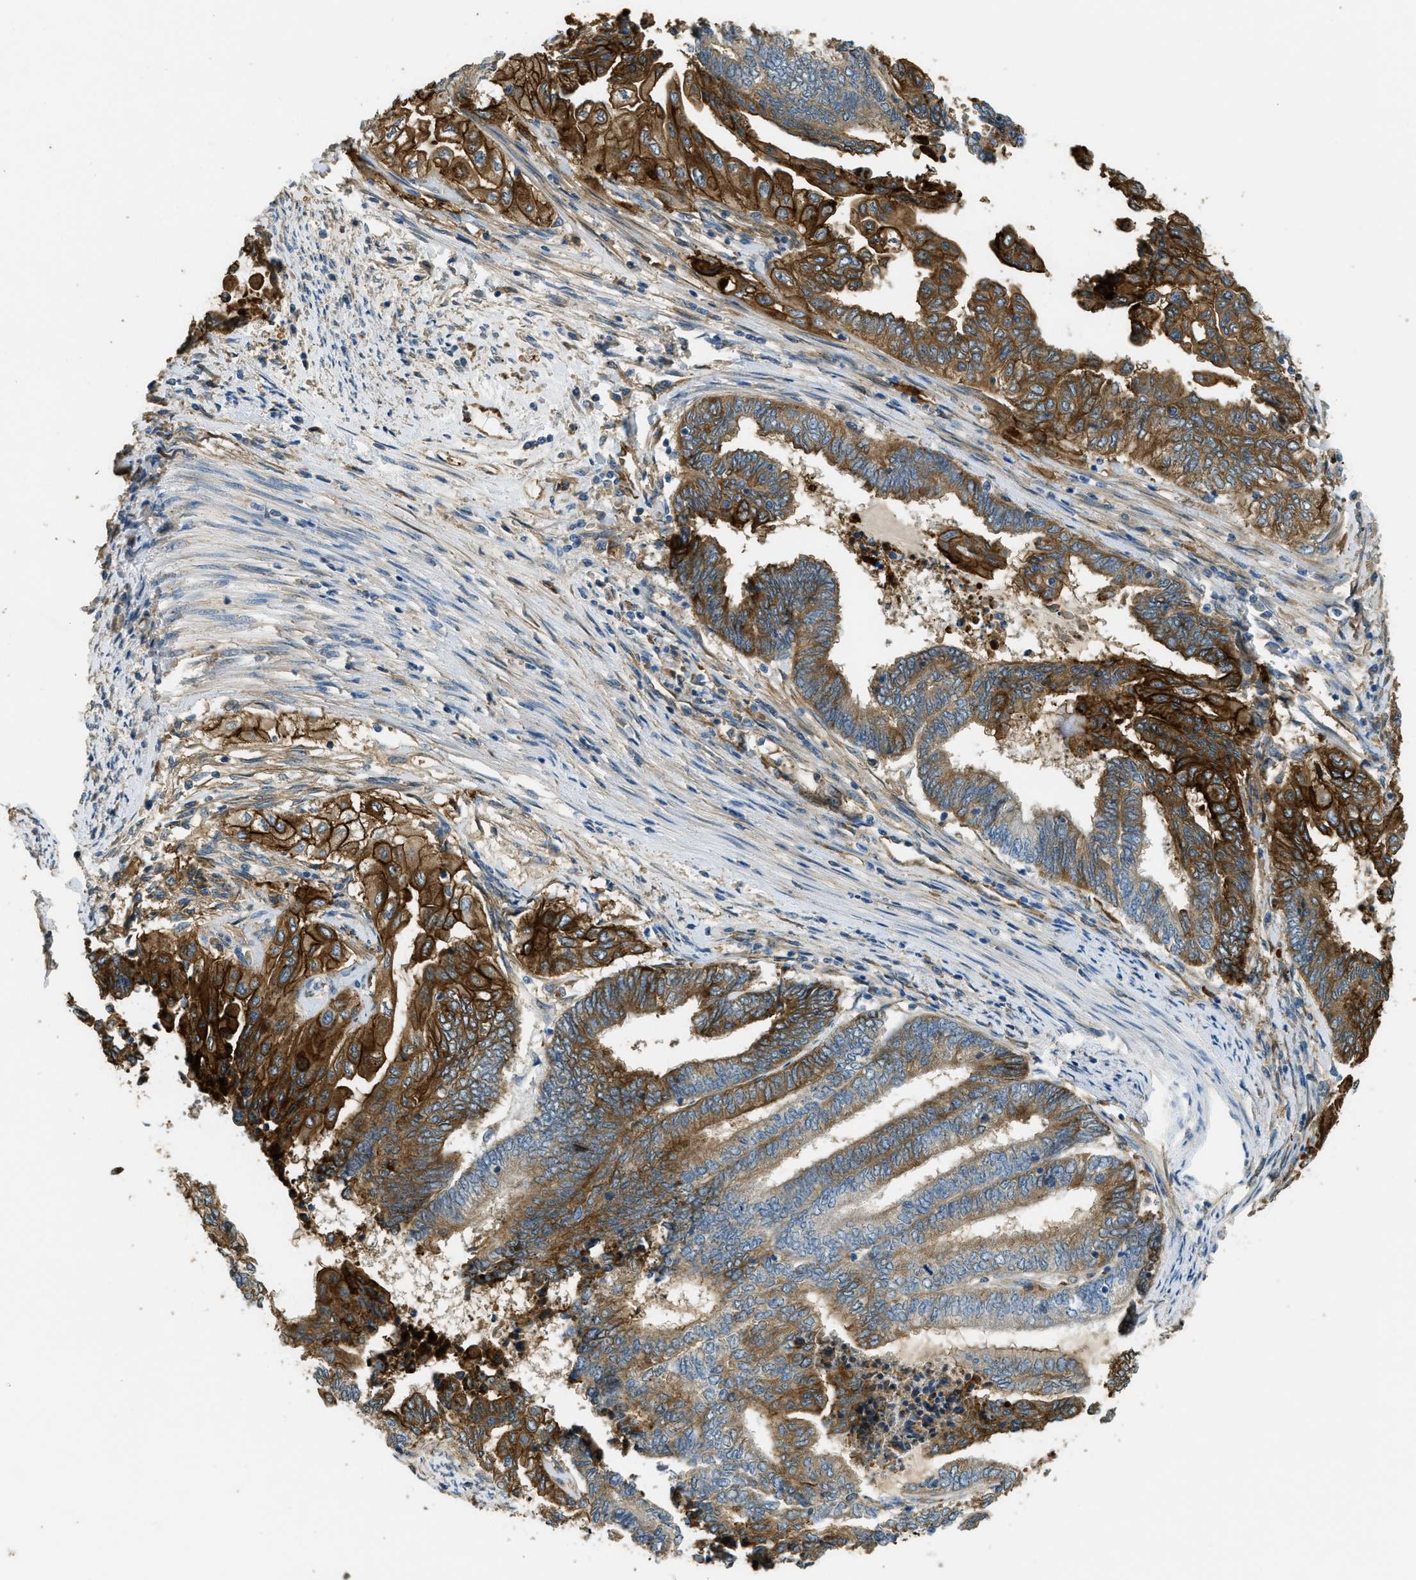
{"staining": {"intensity": "strong", "quantity": "25%-75%", "location": "cytoplasmic/membranous"}, "tissue": "endometrial cancer", "cell_type": "Tumor cells", "image_type": "cancer", "snomed": [{"axis": "morphology", "description": "Adenocarcinoma, NOS"}, {"axis": "topography", "description": "Uterus"}, {"axis": "topography", "description": "Endometrium"}], "caption": "A high-resolution micrograph shows immunohistochemistry staining of adenocarcinoma (endometrial), which shows strong cytoplasmic/membranous expression in approximately 25%-75% of tumor cells.", "gene": "OSMR", "patient": {"sex": "female", "age": 70}}